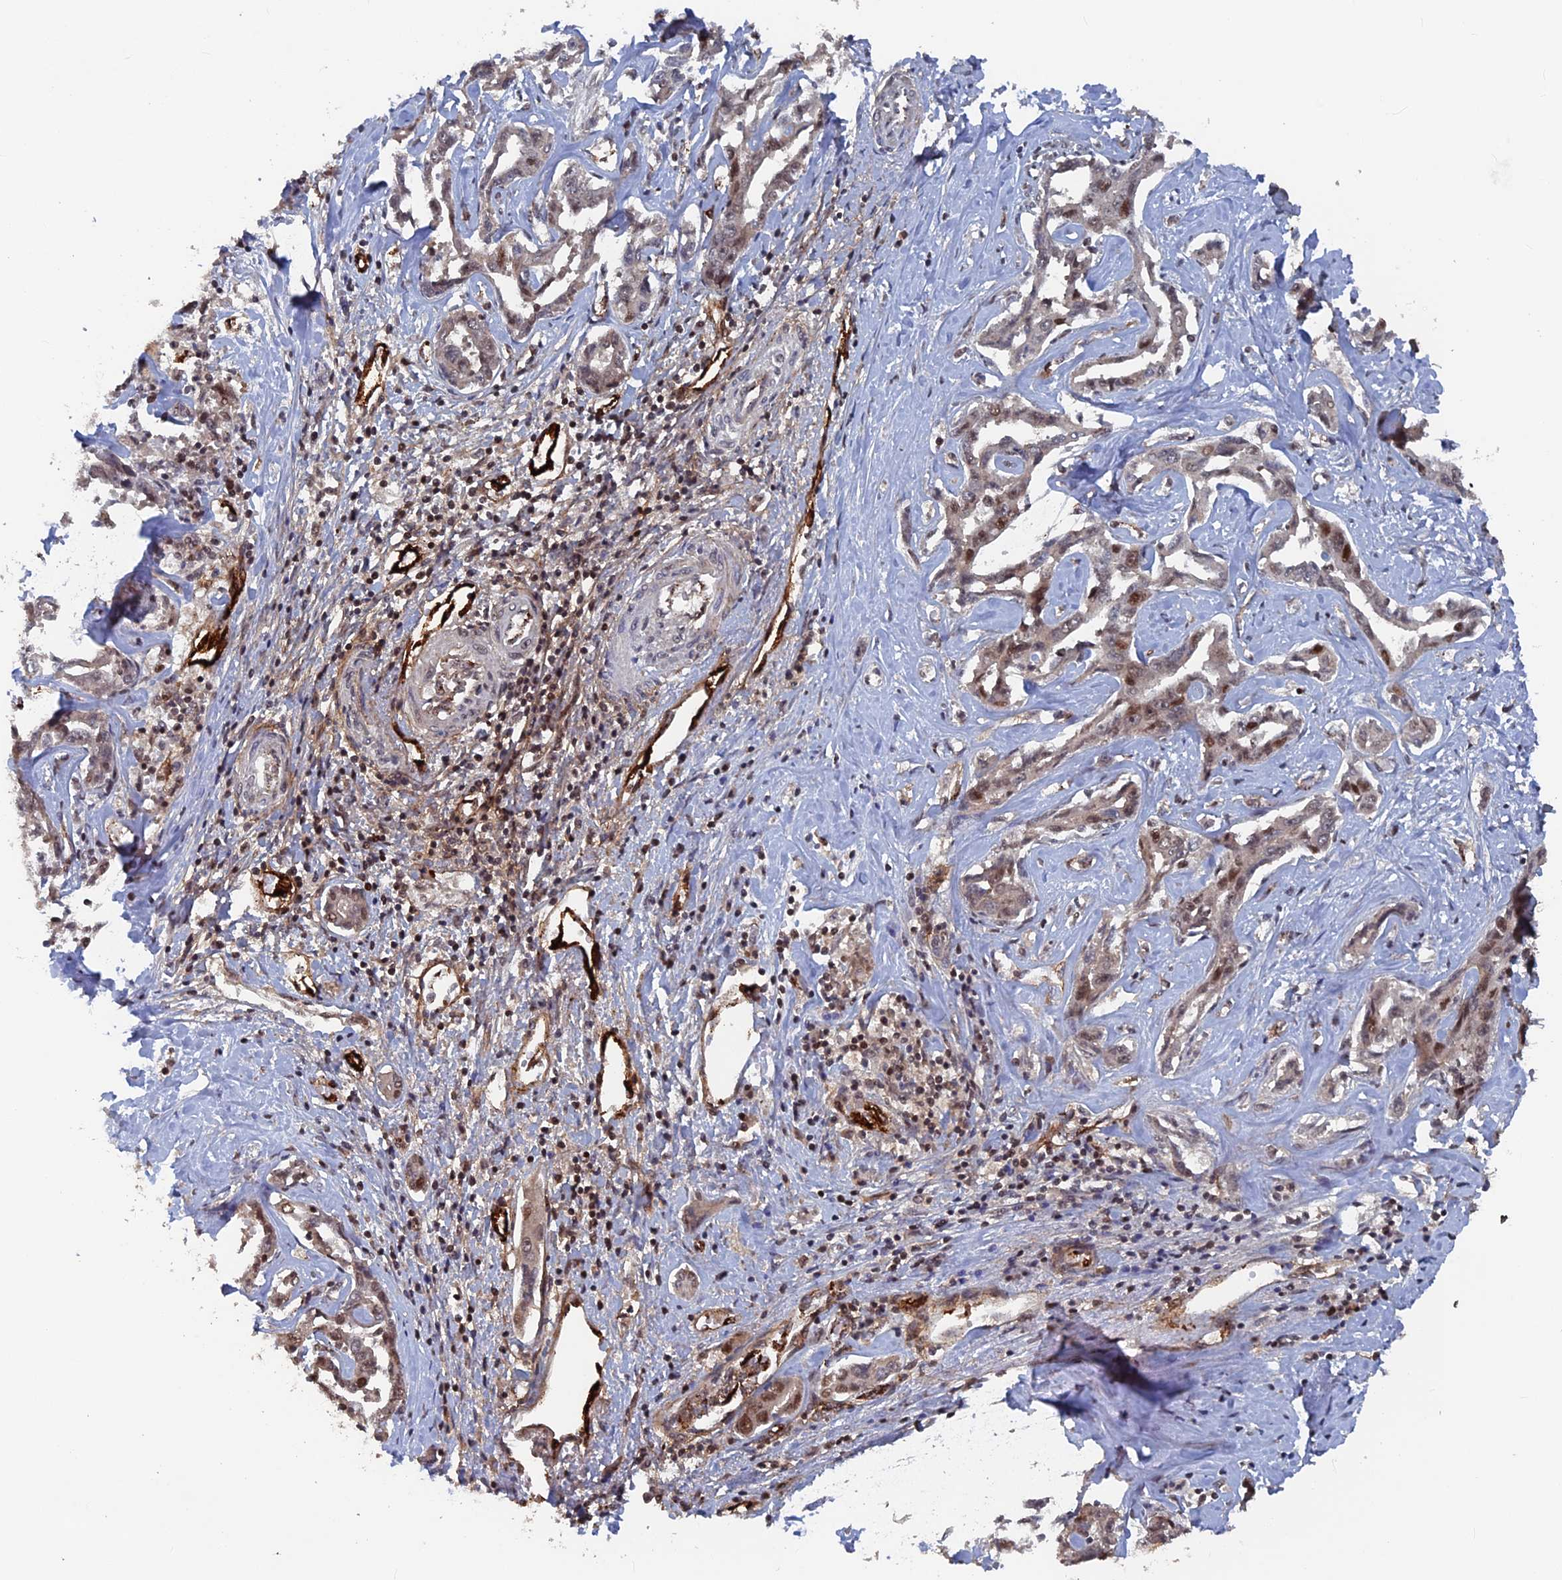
{"staining": {"intensity": "moderate", "quantity": "25%-75%", "location": "nuclear"}, "tissue": "liver cancer", "cell_type": "Tumor cells", "image_type": "cancer", "snomed": [{"axis": "morphology", "description": "Cholangiocarcinoma"}, {"axis": "topography", "description": "Liver"}], "caption": "The immunohistochemical stain highlights moderate nuclear positivity in tumor cells of liver cancer tissue.", "gene": "SH3D21", "patient": {"sex": "male", "age": 59}}